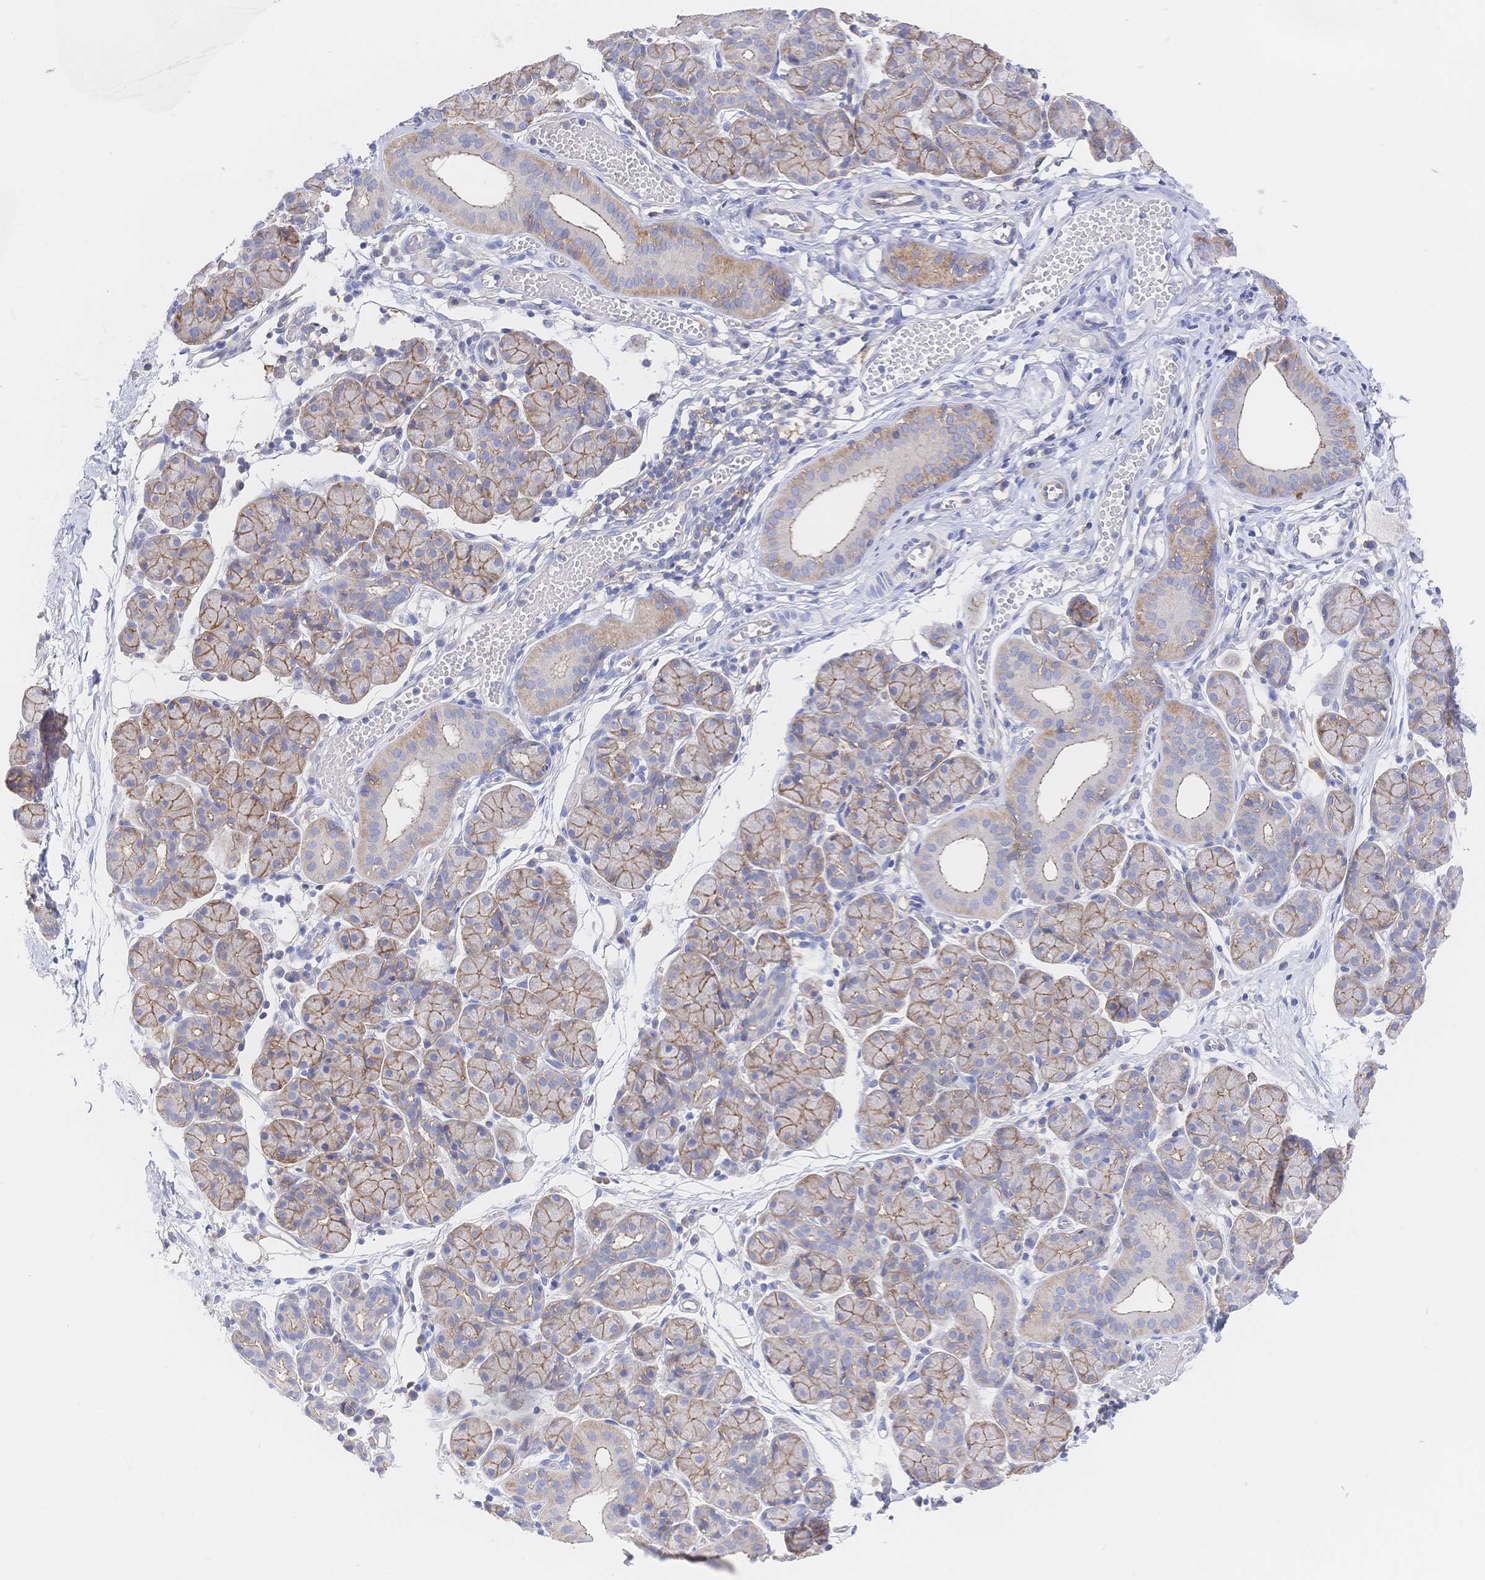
{"staining": {"intensity": "moderate", "quantity": ">75%", "location": "cytoplasmic/membranous"}, "tissue": "salivary gland", "cell_type": "Glandular cells", "image_type": "normal", "snomed": [{"axis": "morphology", "description": "Normal tissue, NOS"}, {"axis": "morphology", "description": "Inflammation, NOS"}, {"axis": "topography", "description": "Lymph node"}, {"axis": "topography", "description": "Salivary gland"}], "caption": "Approximately >75% of glandular cells in benign salivary gland show moderate cytoplasmic/membranous protein staining as visualized by brown immunohistochemical staining.", "gene": "F11R", "patient": {"sex": "male", "age": 3}}